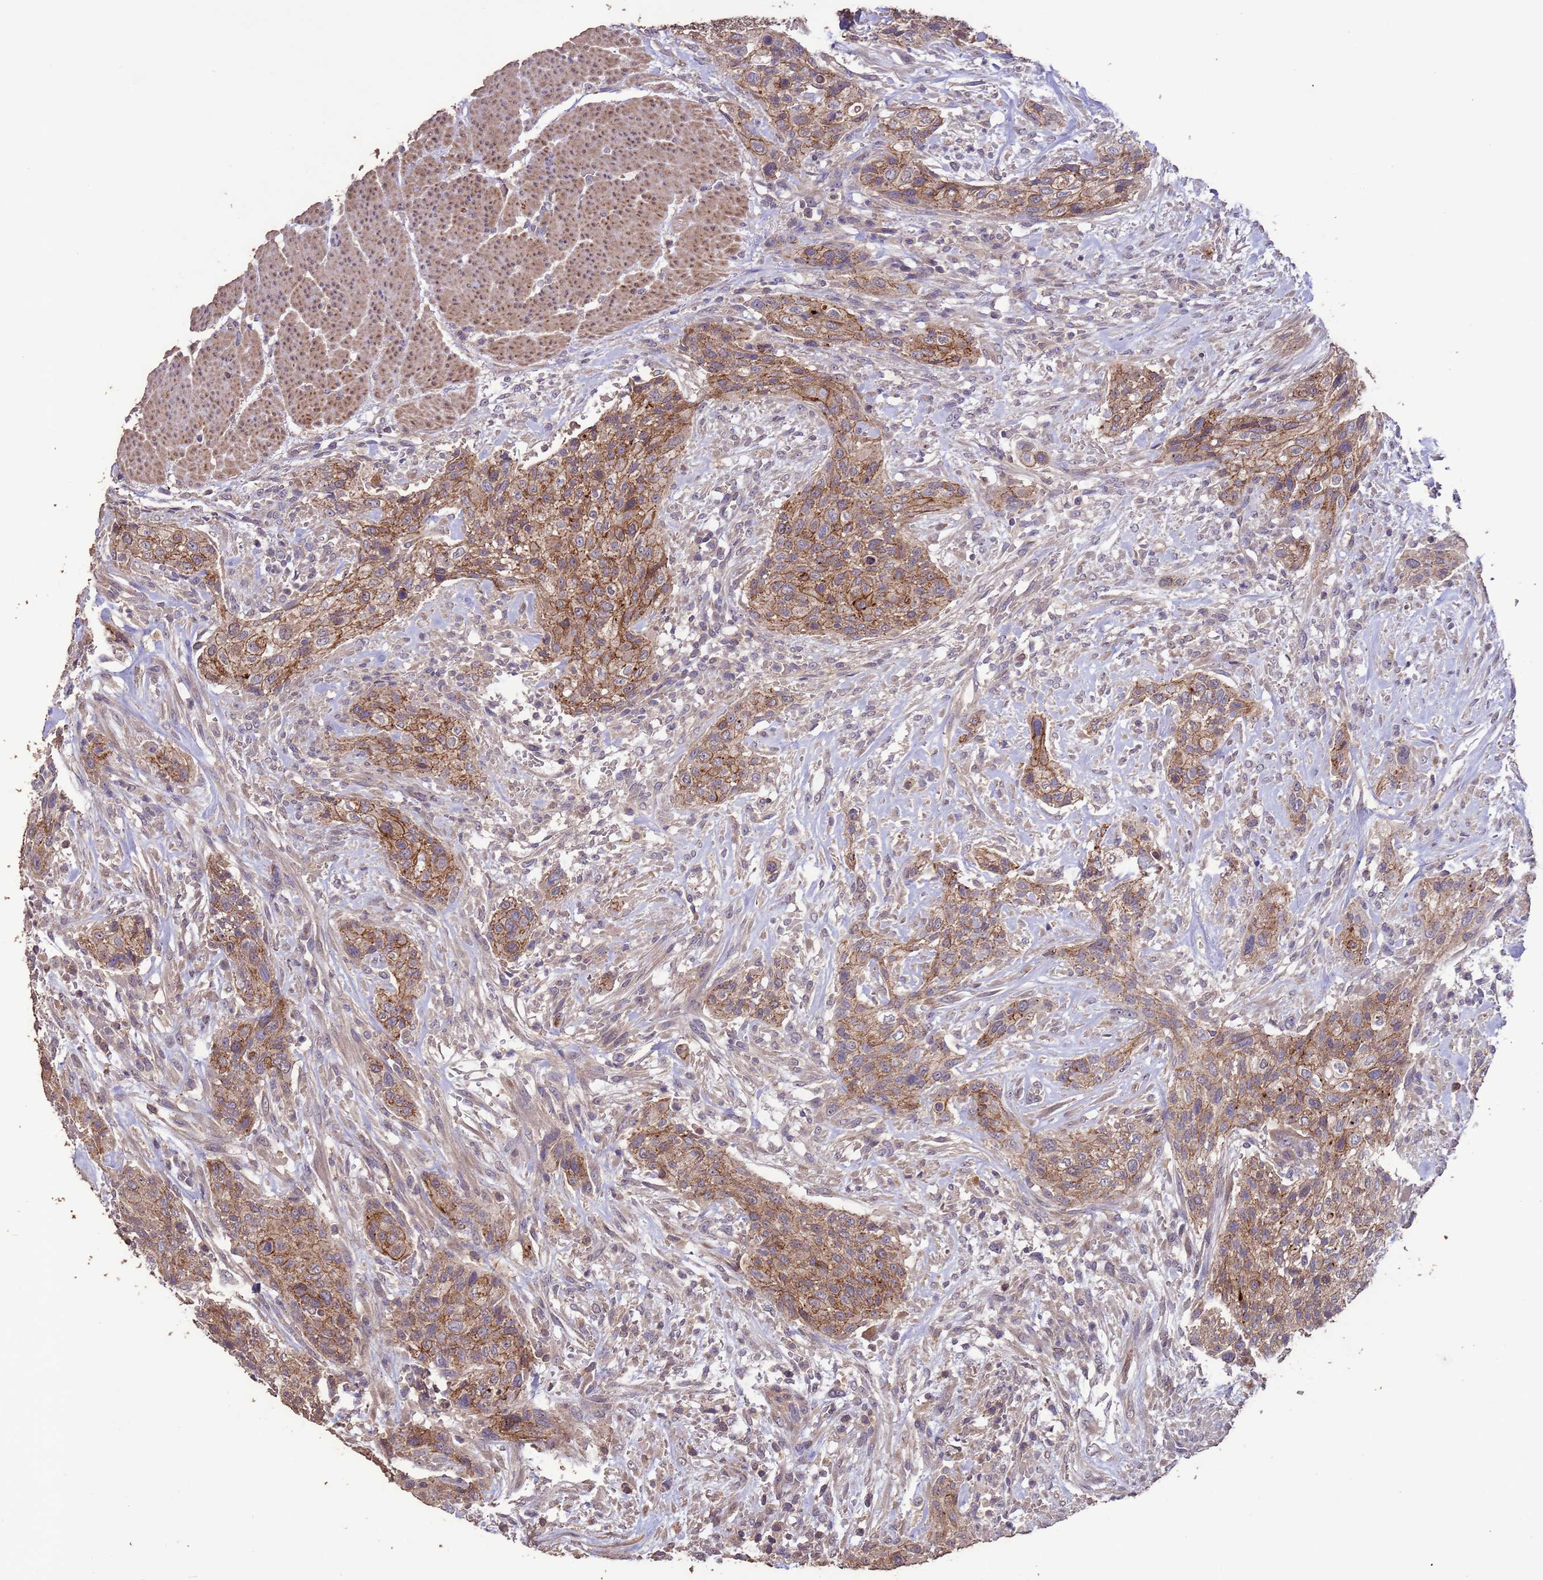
{"staining": {"intensity": "moderate", "quantity": ">75%", "location": "cytoplasmic/membranous"}, "tissue": "urothelial cancer", "cell_type": "Tumor cells", "image_type": "cancer", "snomed": [{"axis": "morphology", "description": "Urothelial carcinoma, High grade"}, {"axis": "topography", "description": "Urinary bladder"}], "caption": "Human urothelial cancer stained for a protein (brown) reveals moderate cytoplasmic/membranous positive positivity in approximately >75% of tumor cells.", "gene": "SLC9B2", "patient": {"sex": "male", "age": 35}}